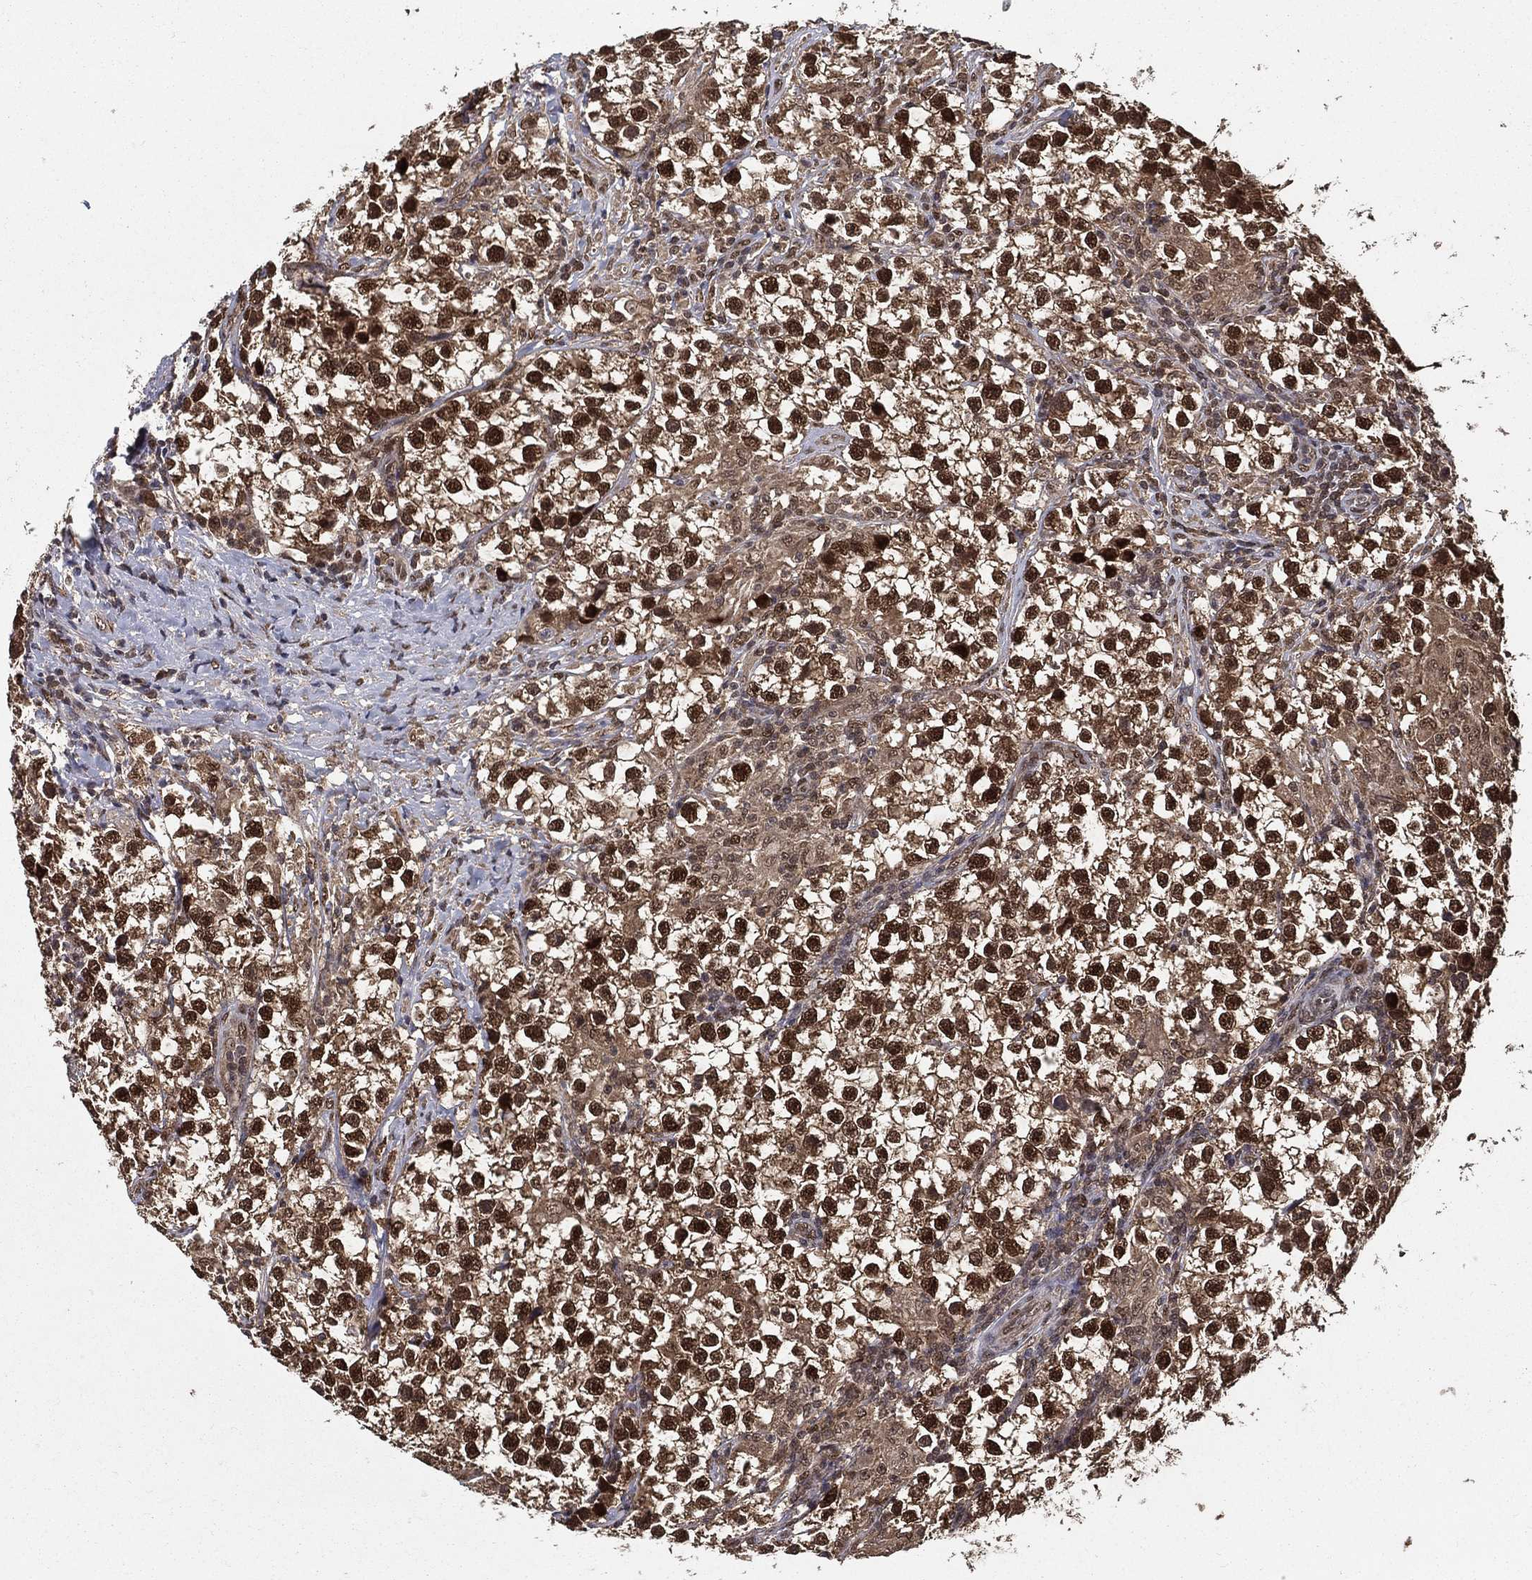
{"staining": {"intensity": "strong", "quantity": ">75%", "location": "cytoplasmic/membranous,nuclear"}, "tissue": "testis cancer", "cell_type": "Tumor cells", "image_type": "cancer", "snomed": [{"axis": "morphology", "description": "Seminoma, NOS"}, {"axis": "topography", "description": "Testis"}], "caption": "Approximately >75% of tumor cells in testis cancer display strong cytoplasmic/membranous and nuclear protein positivity as visualized by brown immunohistochemical staining.", "gene": "CARM1", "patient": {"sex": "male", "age": 46}}